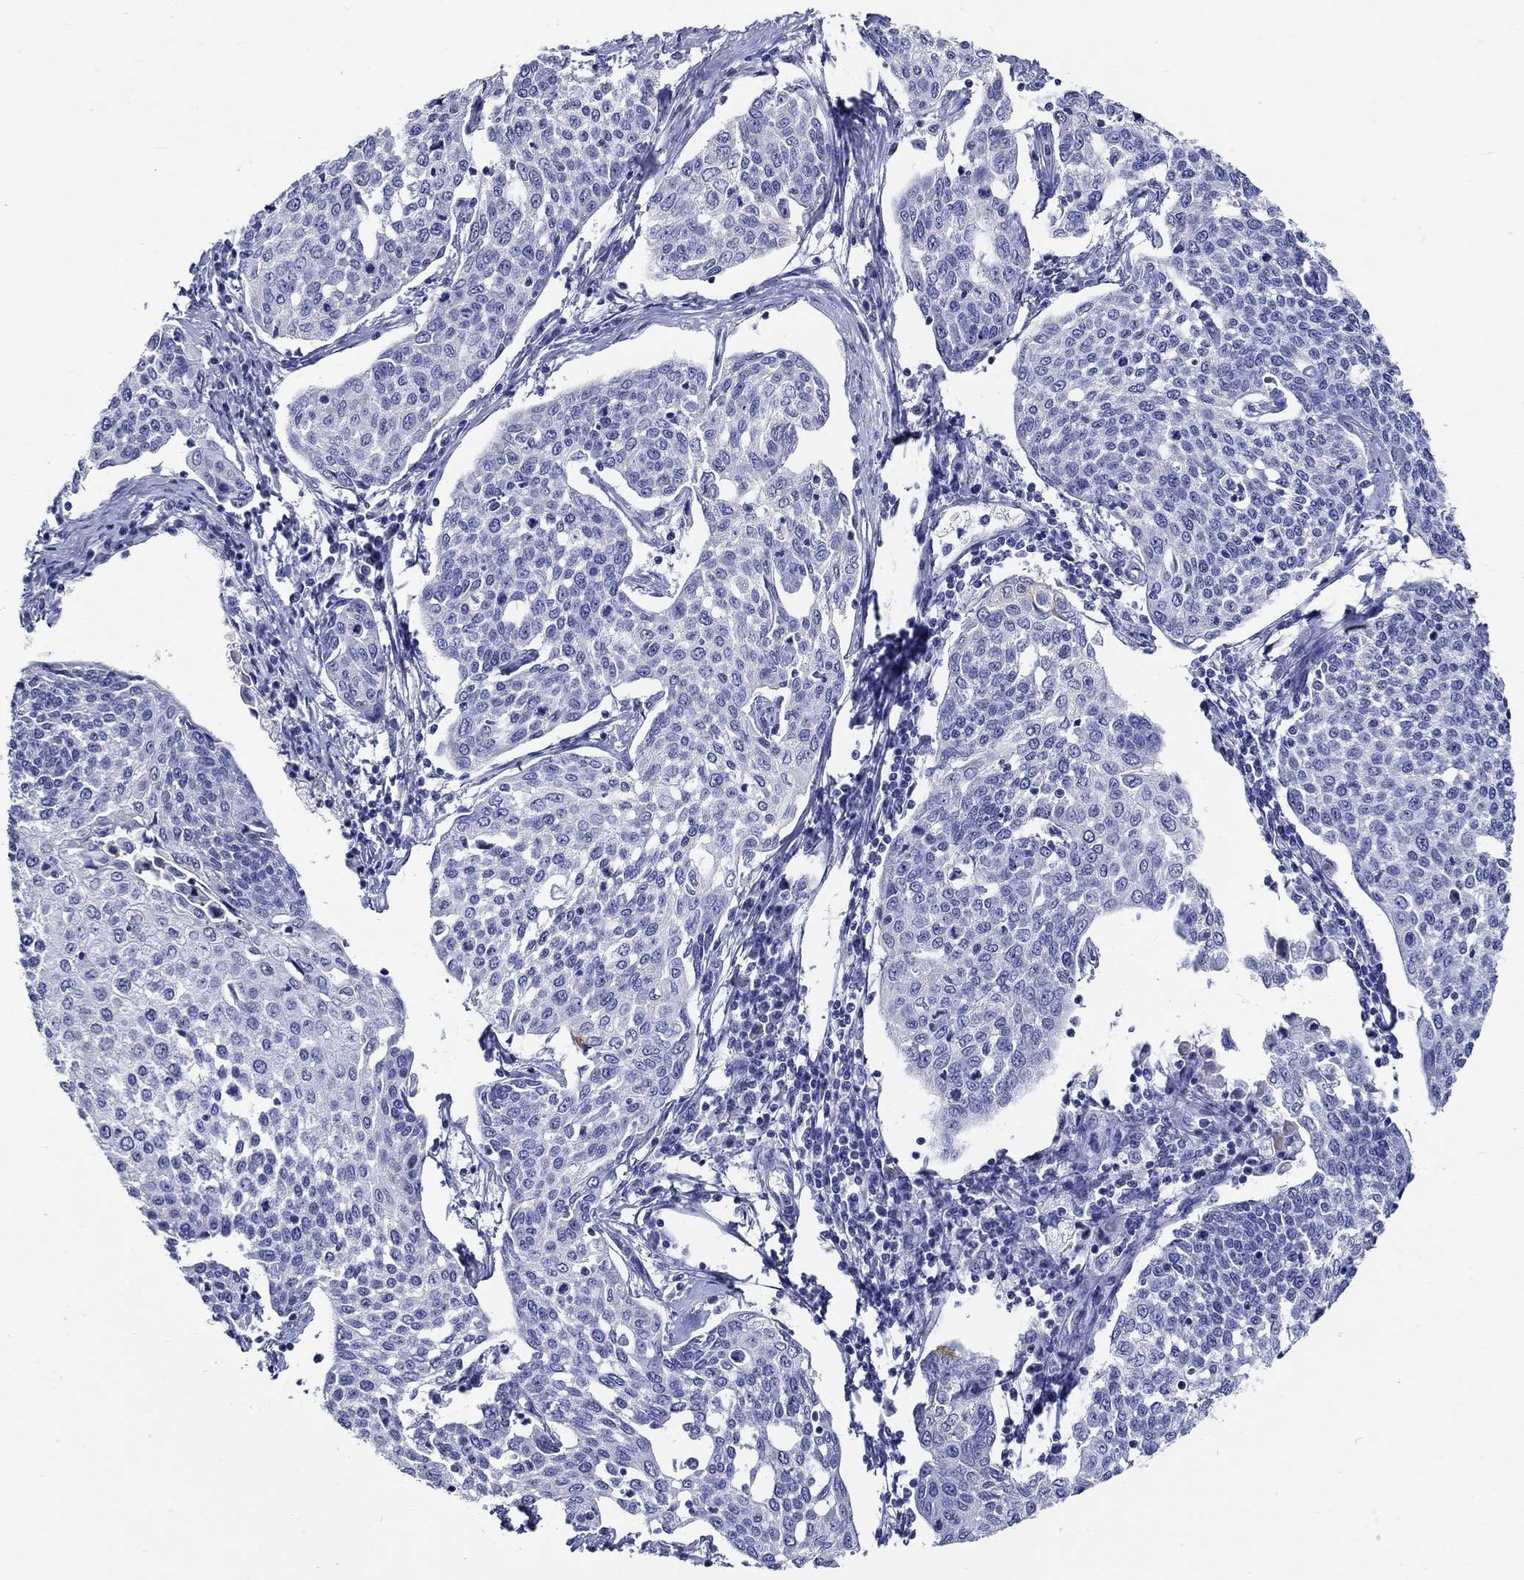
{"staining": {"intensity": "negative", "quantity": "none", "location": "none"}, "tissue": "cervical cancer", "cell_type": "Tumor cells", "image_type": "cancer", "snomed": [{"axis": "morphology", "description": "Squamous cell carcinoma, NOS"}, {"axis": "topography", "description": "Cervix"}], "caption": "An immunohistochemistry micrograph of cervical cancer (squamous cell carcinoma) is shown. There is no staining in tumor cells of cervical cancer (squamous cell carcinoma). (DAB (3,3'-diaminobenzidine) immunohistochemistry (IHC) with hematoxylin counter stain).", "gene": "CRYGS", "patient": {"sex": "female", "age": 34}}